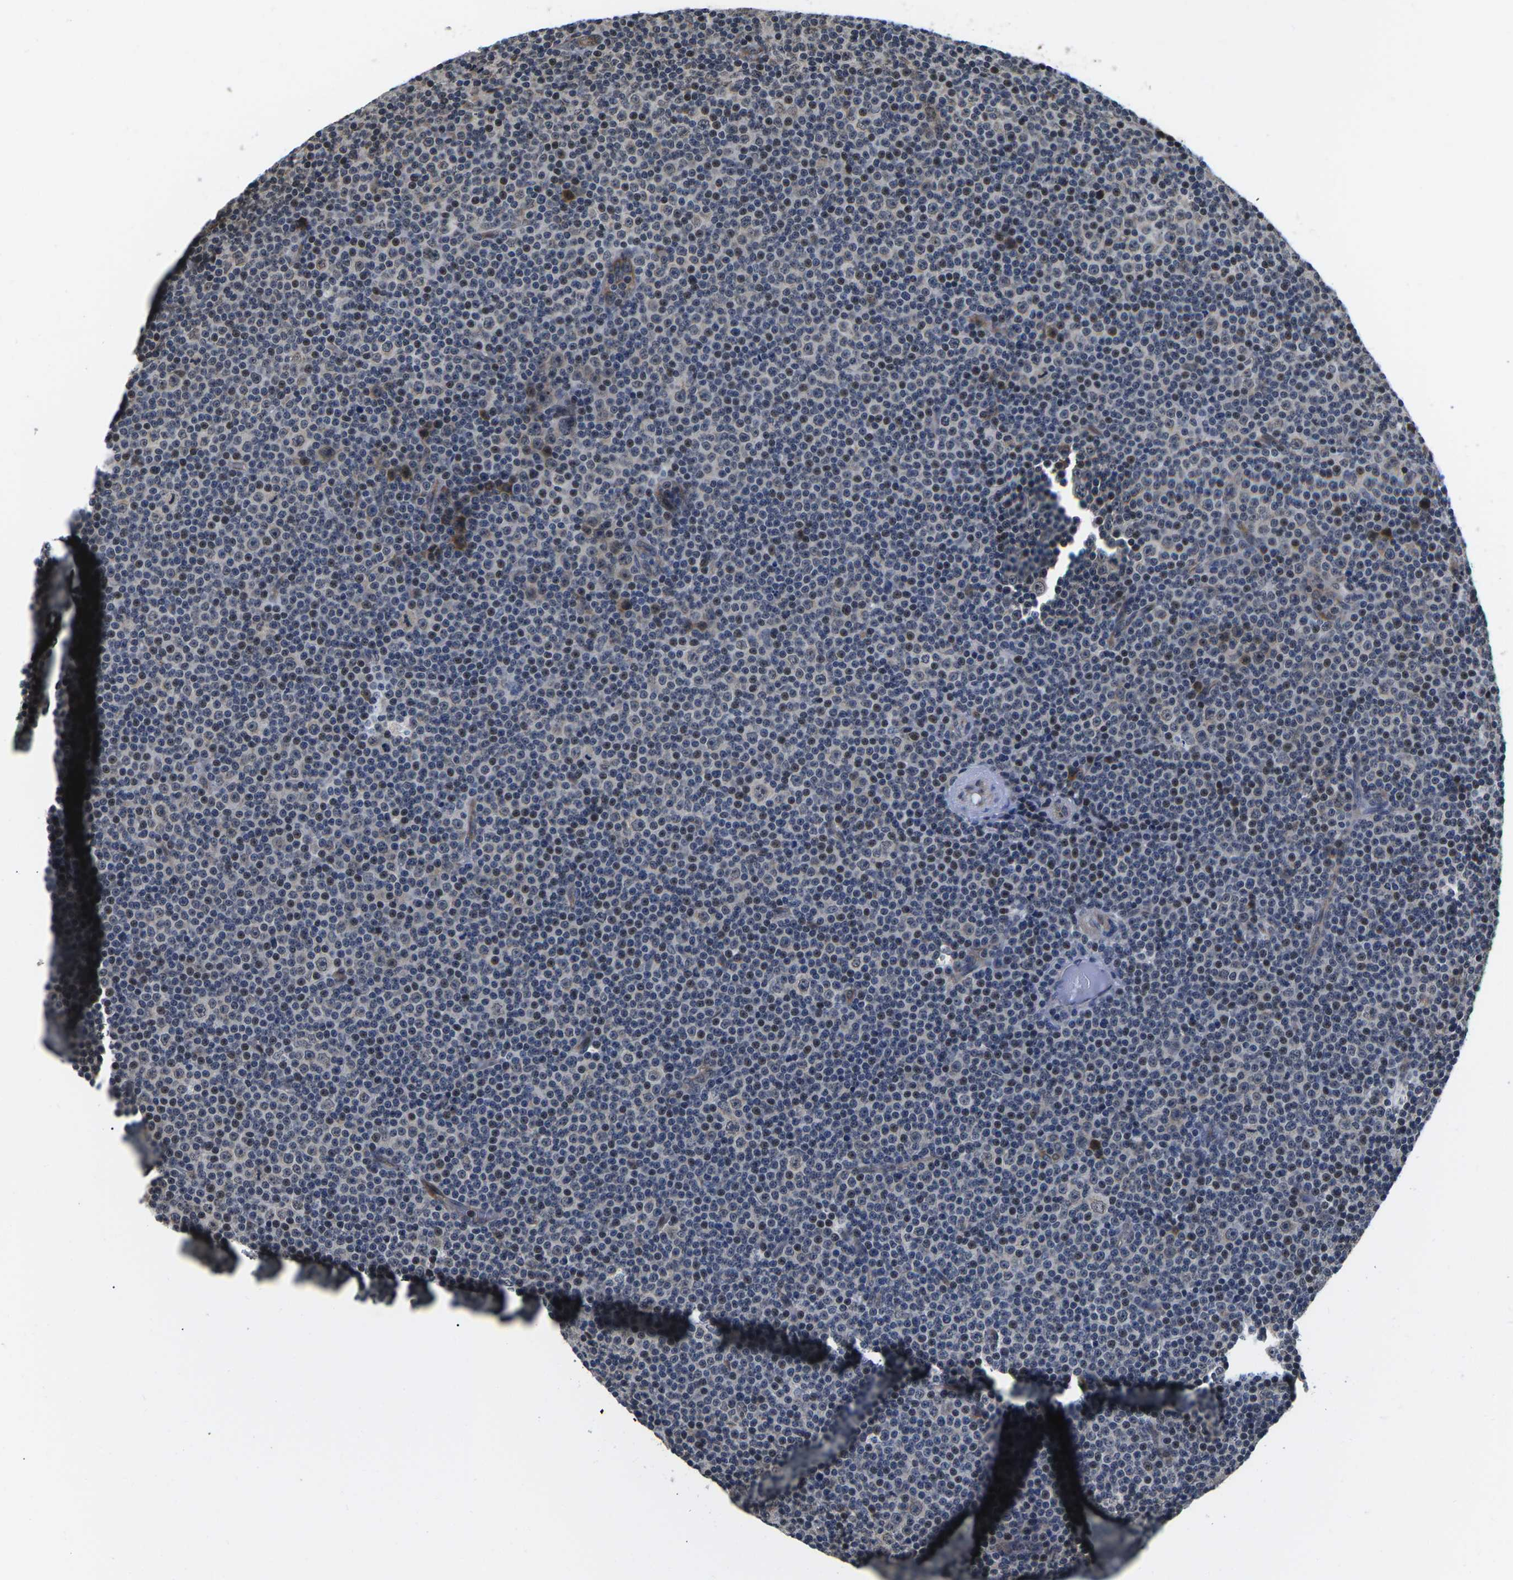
{"staining": {"intensity": "weak", "quantity": "<25%", "location": "nuclear"}, "tissue": "lymphoma", "cell_type": "Tumor cells", "image_type": "cancer", "snomed": [{"axis": "morphology", "description": "Malignant lymphoma, non-Hodgkin's type, Low grade"}, {"axis": "topography", "description": "Lymph node"}], "caption": "A histopathology image of human low-grade malignant lymphoma, non-Hodgkin's type is negative for staining in tumor cells.", "gene": "CCNE1", "patient": {"sex": "female", "age": 67}}